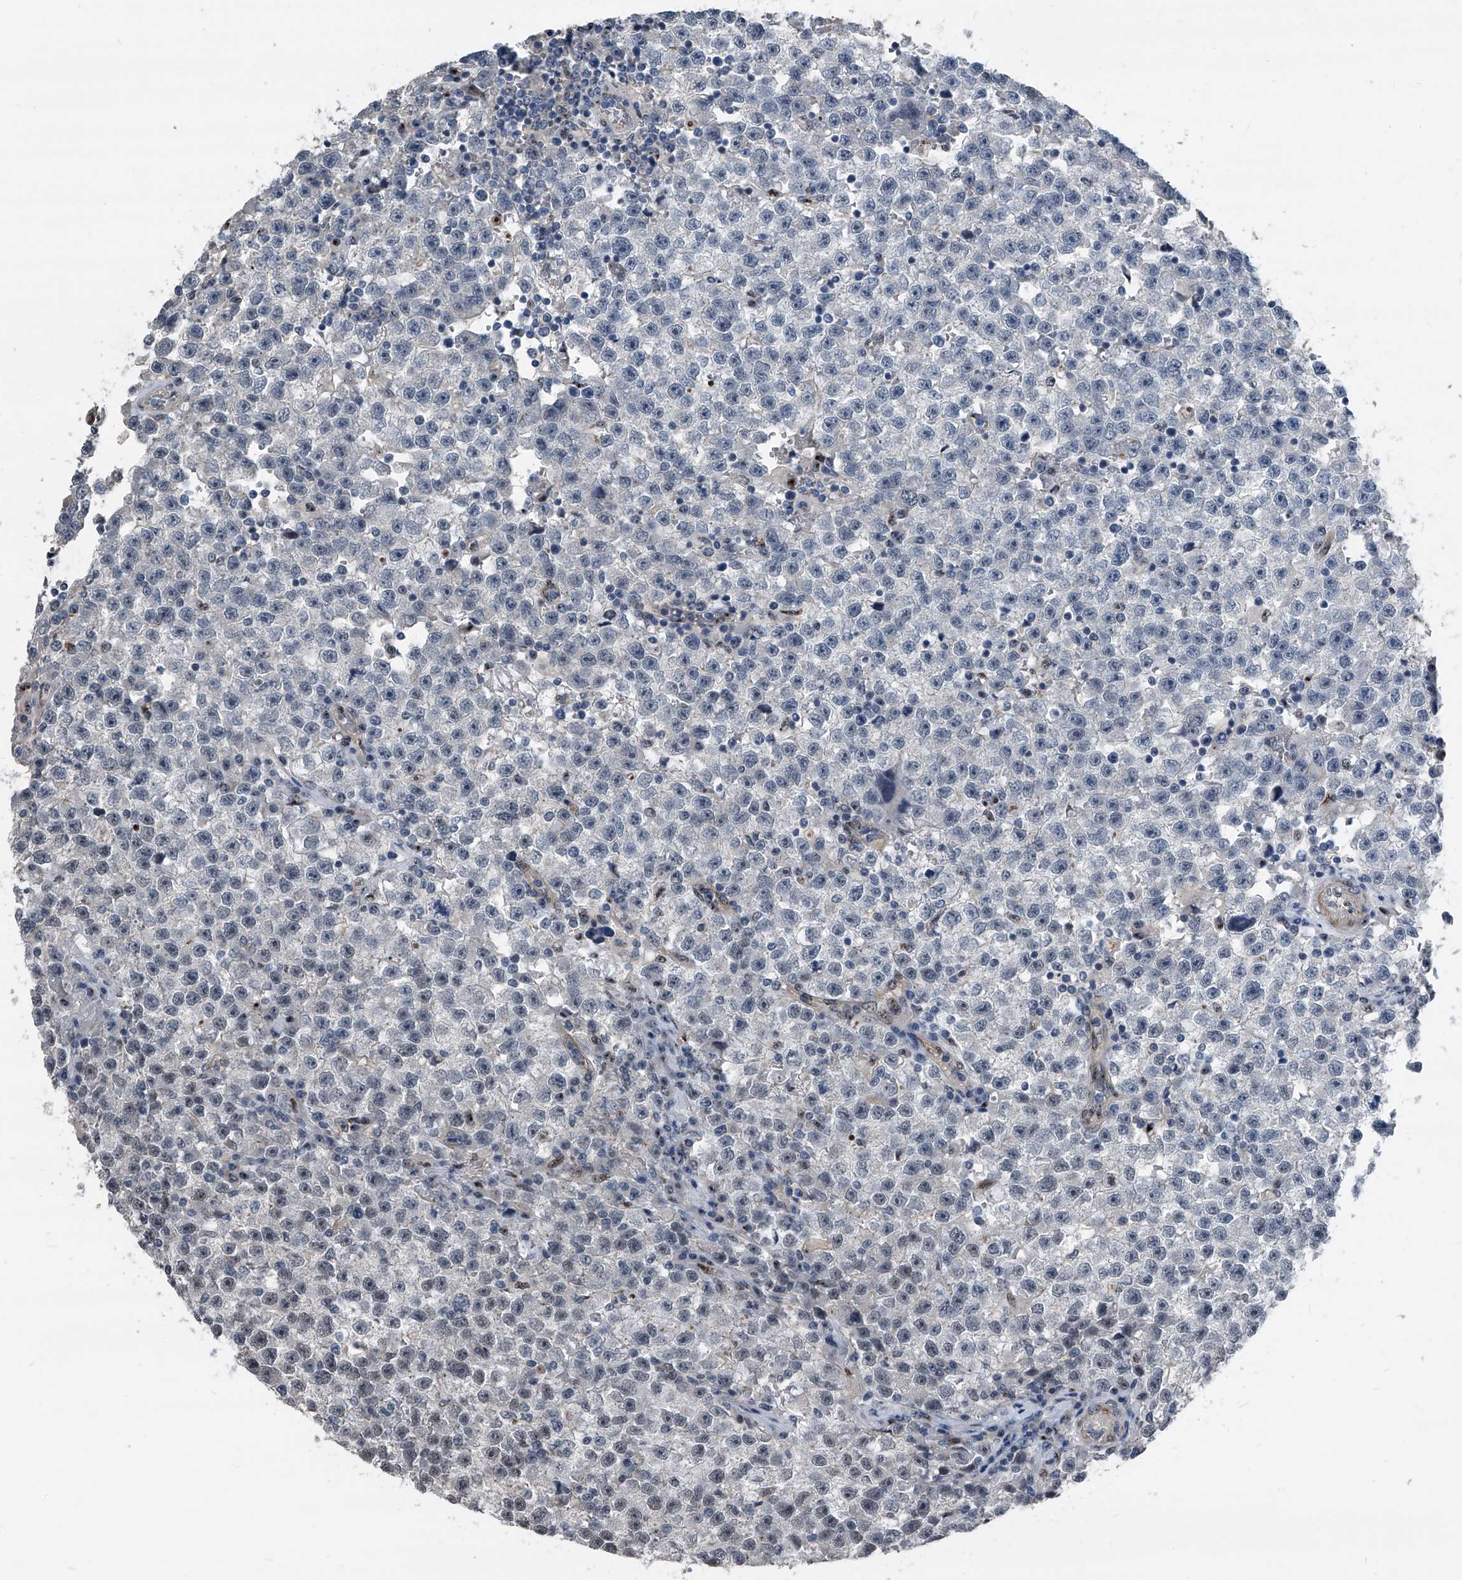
{"staining": {"intensity": "negative", "quantity": "none", "location": "none"}, "tissue": "testis cancer", "cell_type": "Tumor cells", "image_type": "cancer", "snomed": [{"axis": "morphology", "description": "Seminoma, NOS"}, {"axis": "topography", "description": "Testis"}], "caption": "Testis seminoma stained for a protein using IHC shows no expression tumor cells.", "gene": "MEN1", "patient": {"sex": "male", "age": 22}}